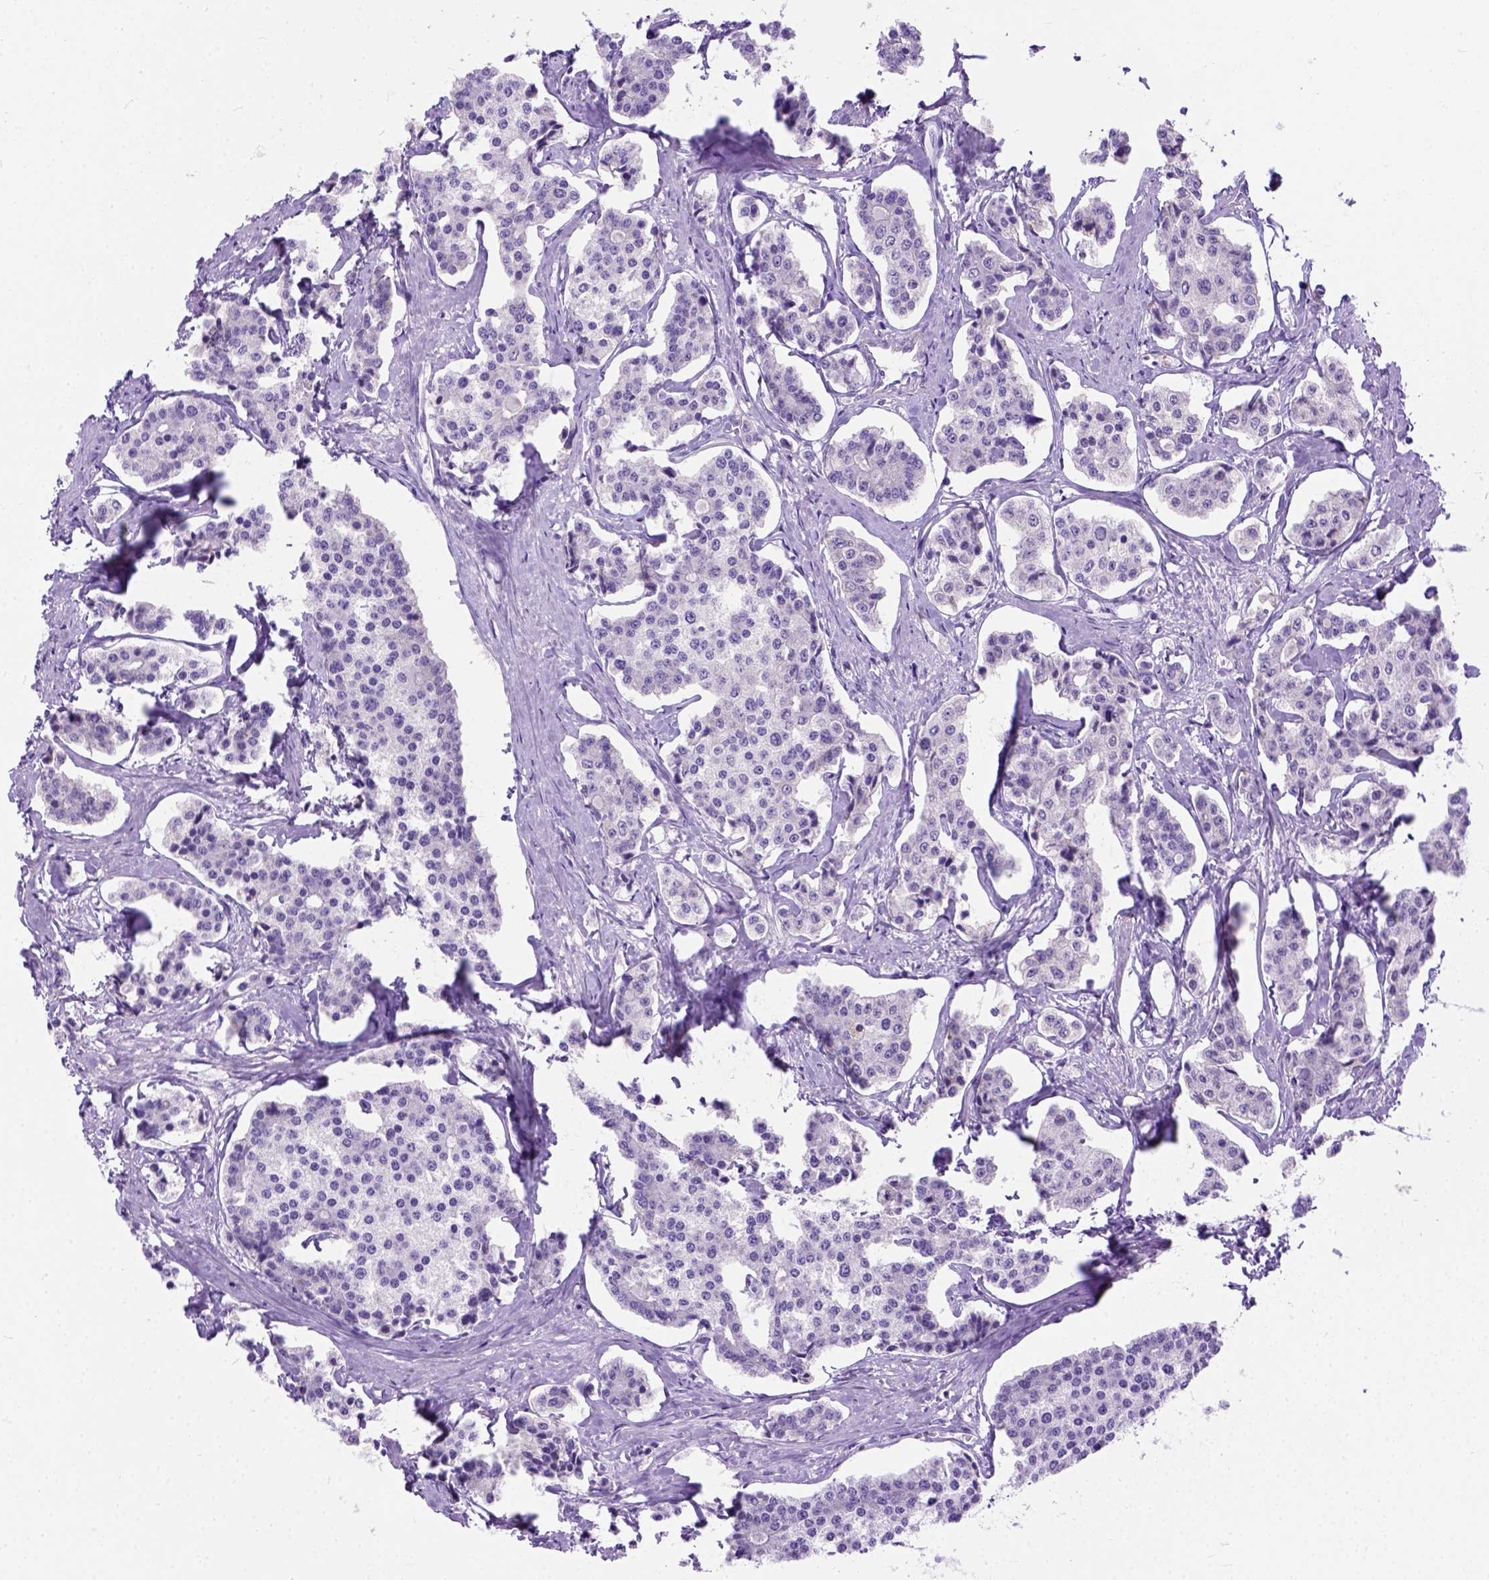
{"staining": {"intensity": "negative", "quantity": "none", "location": "none"}, "tissue": "carcinoid", "cell_type": "Tumor cells", "image_type": "cancer", "snomed": [{"axis": "morphology", "description": "Carcinoid, malignant, NOS"}, {"axis": "topography", "description": "Small intestine"}], "caption": "Human carcinoid stained for a protein using IHC exhibits no staining in tumor cells.", "gene": "ODAD3", "patient": {"sex": "female", "age": 65}}